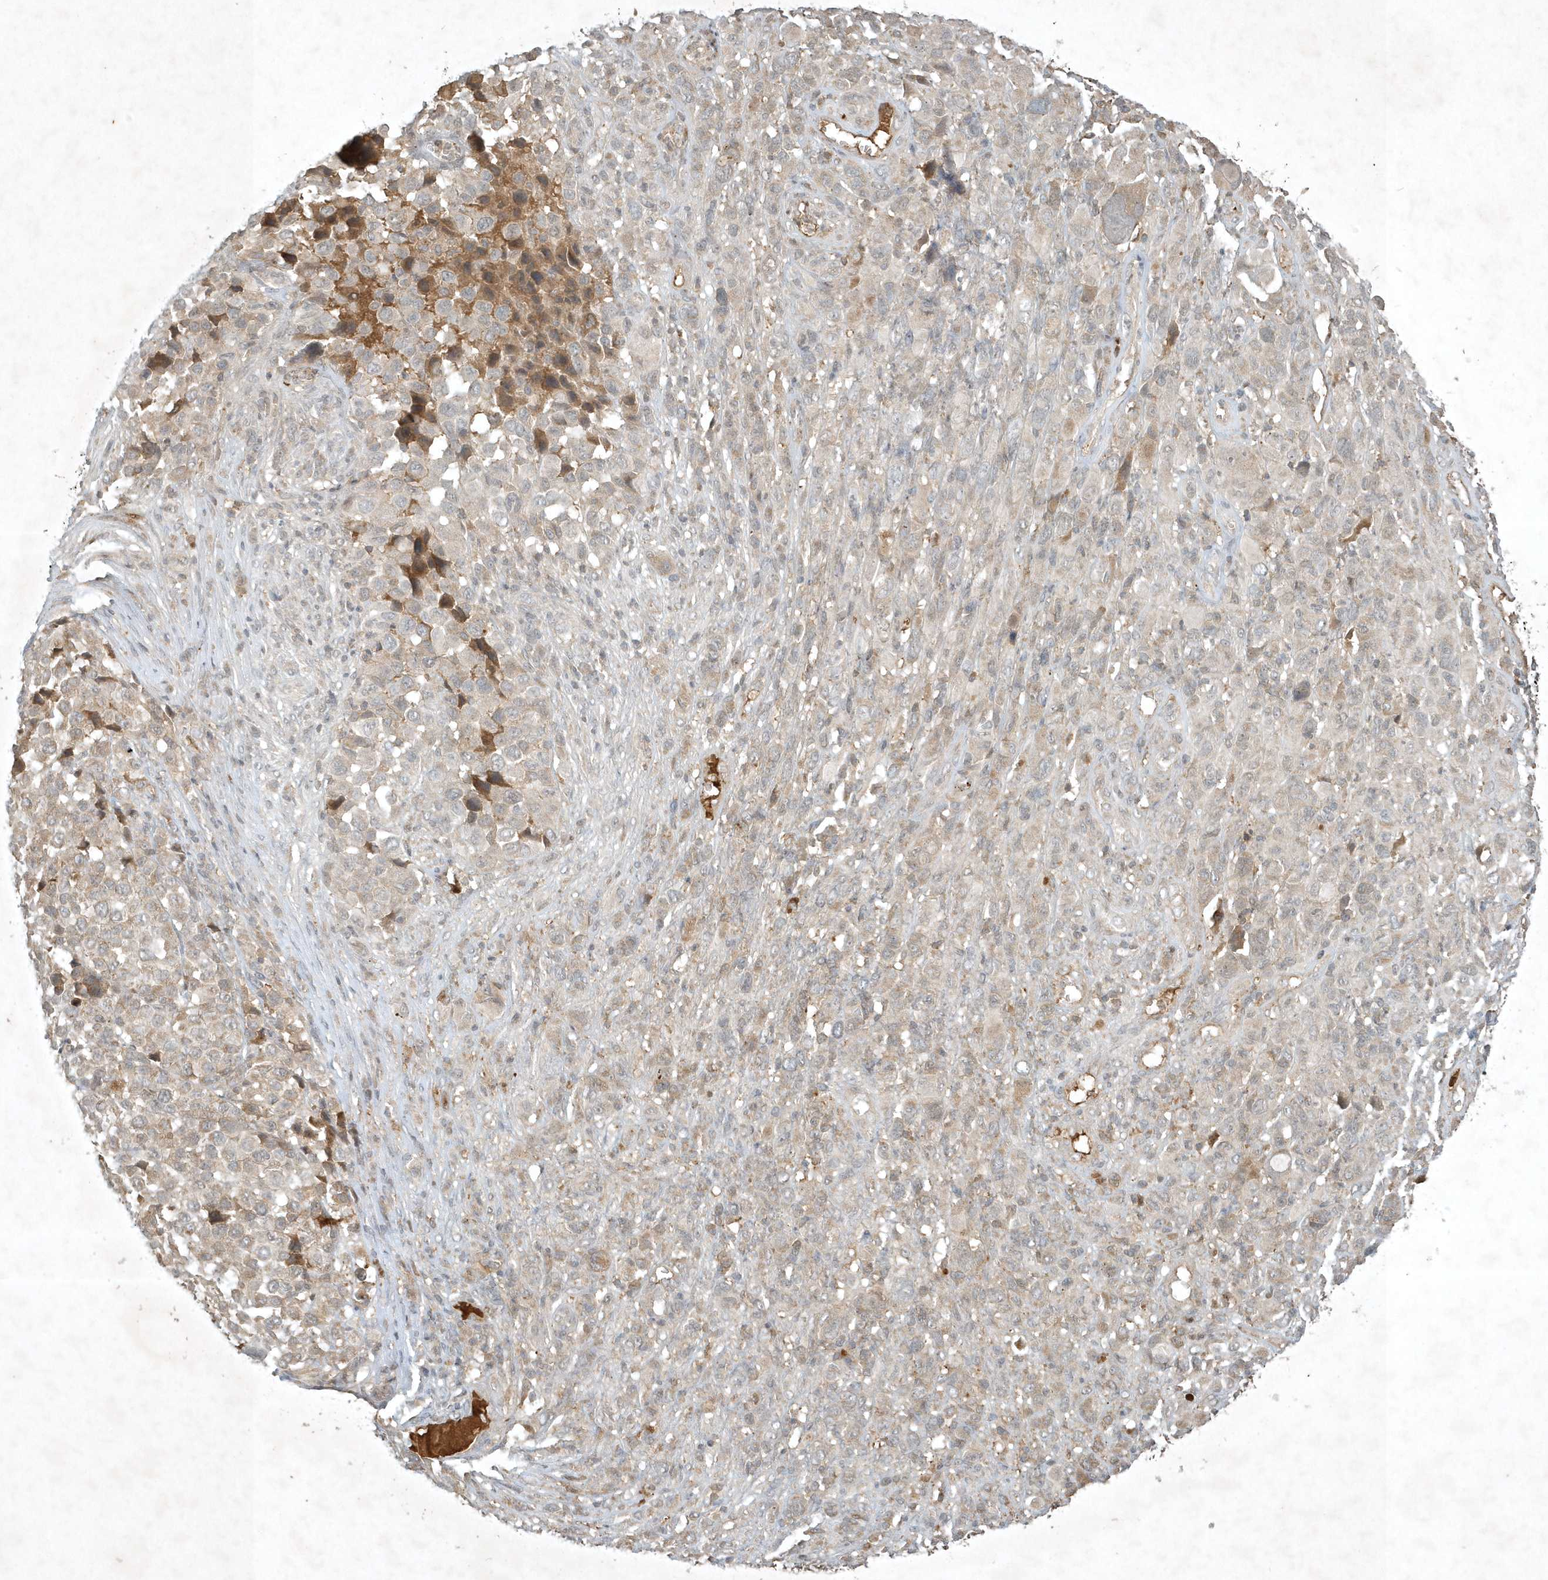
{"staining": {"intensity": "negative", "quantity": "none", "location": "none"}, "tissue": "melanoma", "cell_type": "Tumor cells", "image_type": "cancer", "snomed": [{"axis": "morphology", "description": "Malignant melanoma, NOS"}, {"axis": "topography", "description": "Skin of trunk"}], "caption": "There is no significant expression in tumor cells of melanoma. (DAB (3,3'-diaminobenzidine) immunohistochemistry (IHC) with hematoxylin counter stain).", "gene": "TNFAIP6", "patient": {"sex": "male", "age": 71}}